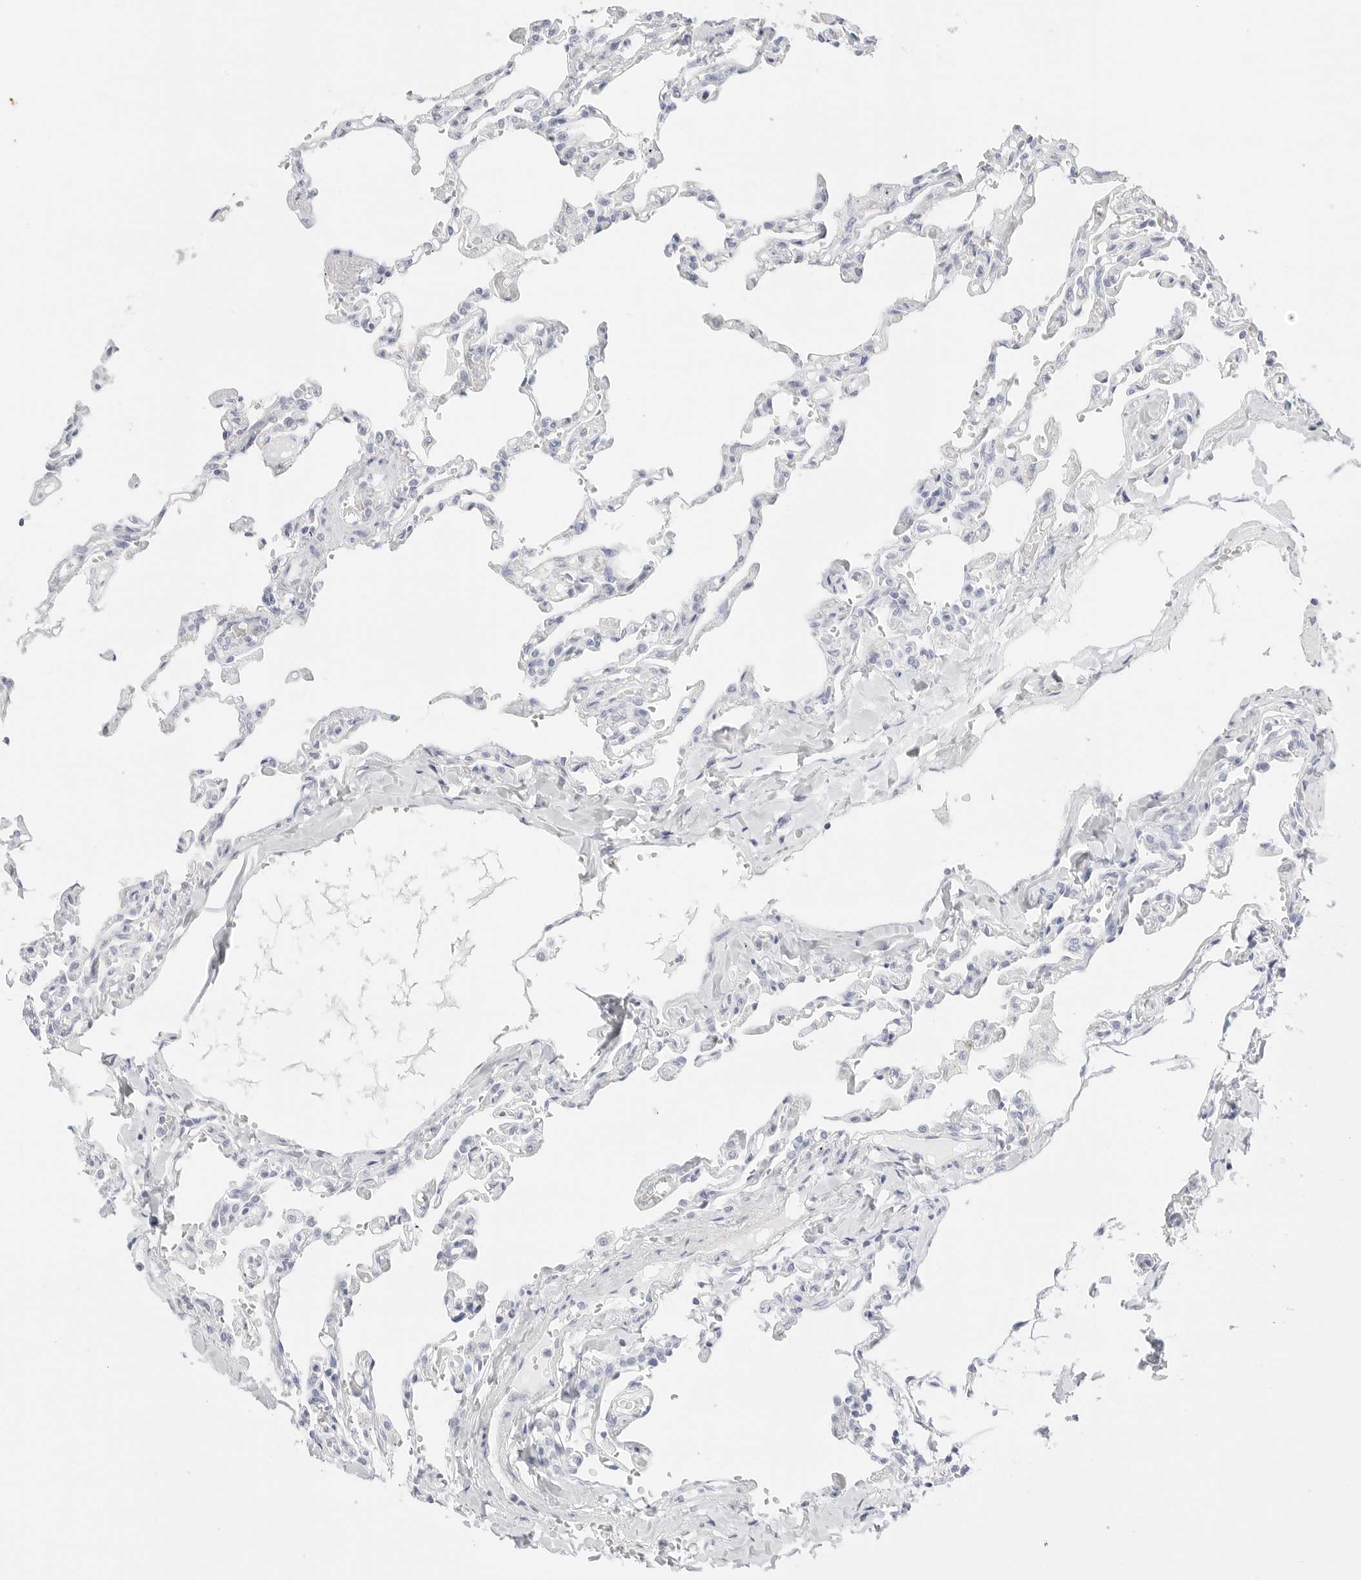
{"staining": {"intensity": "negative", "quantity": "none", "location": "none"}, "tissue": "lung", "cell_type": "Alveolar cells", "image_type": "normal", "snomed": [{"axis": "morphology", "description": "Normal tissue, NOS"}, {"axis": "topography", "description": "Lung"}], "caption": "The photomicrograph reveals no staining of alveolar cells in benign lung.", "gene": "TFF2", "patient": {"sex": "male", "age": 21}}